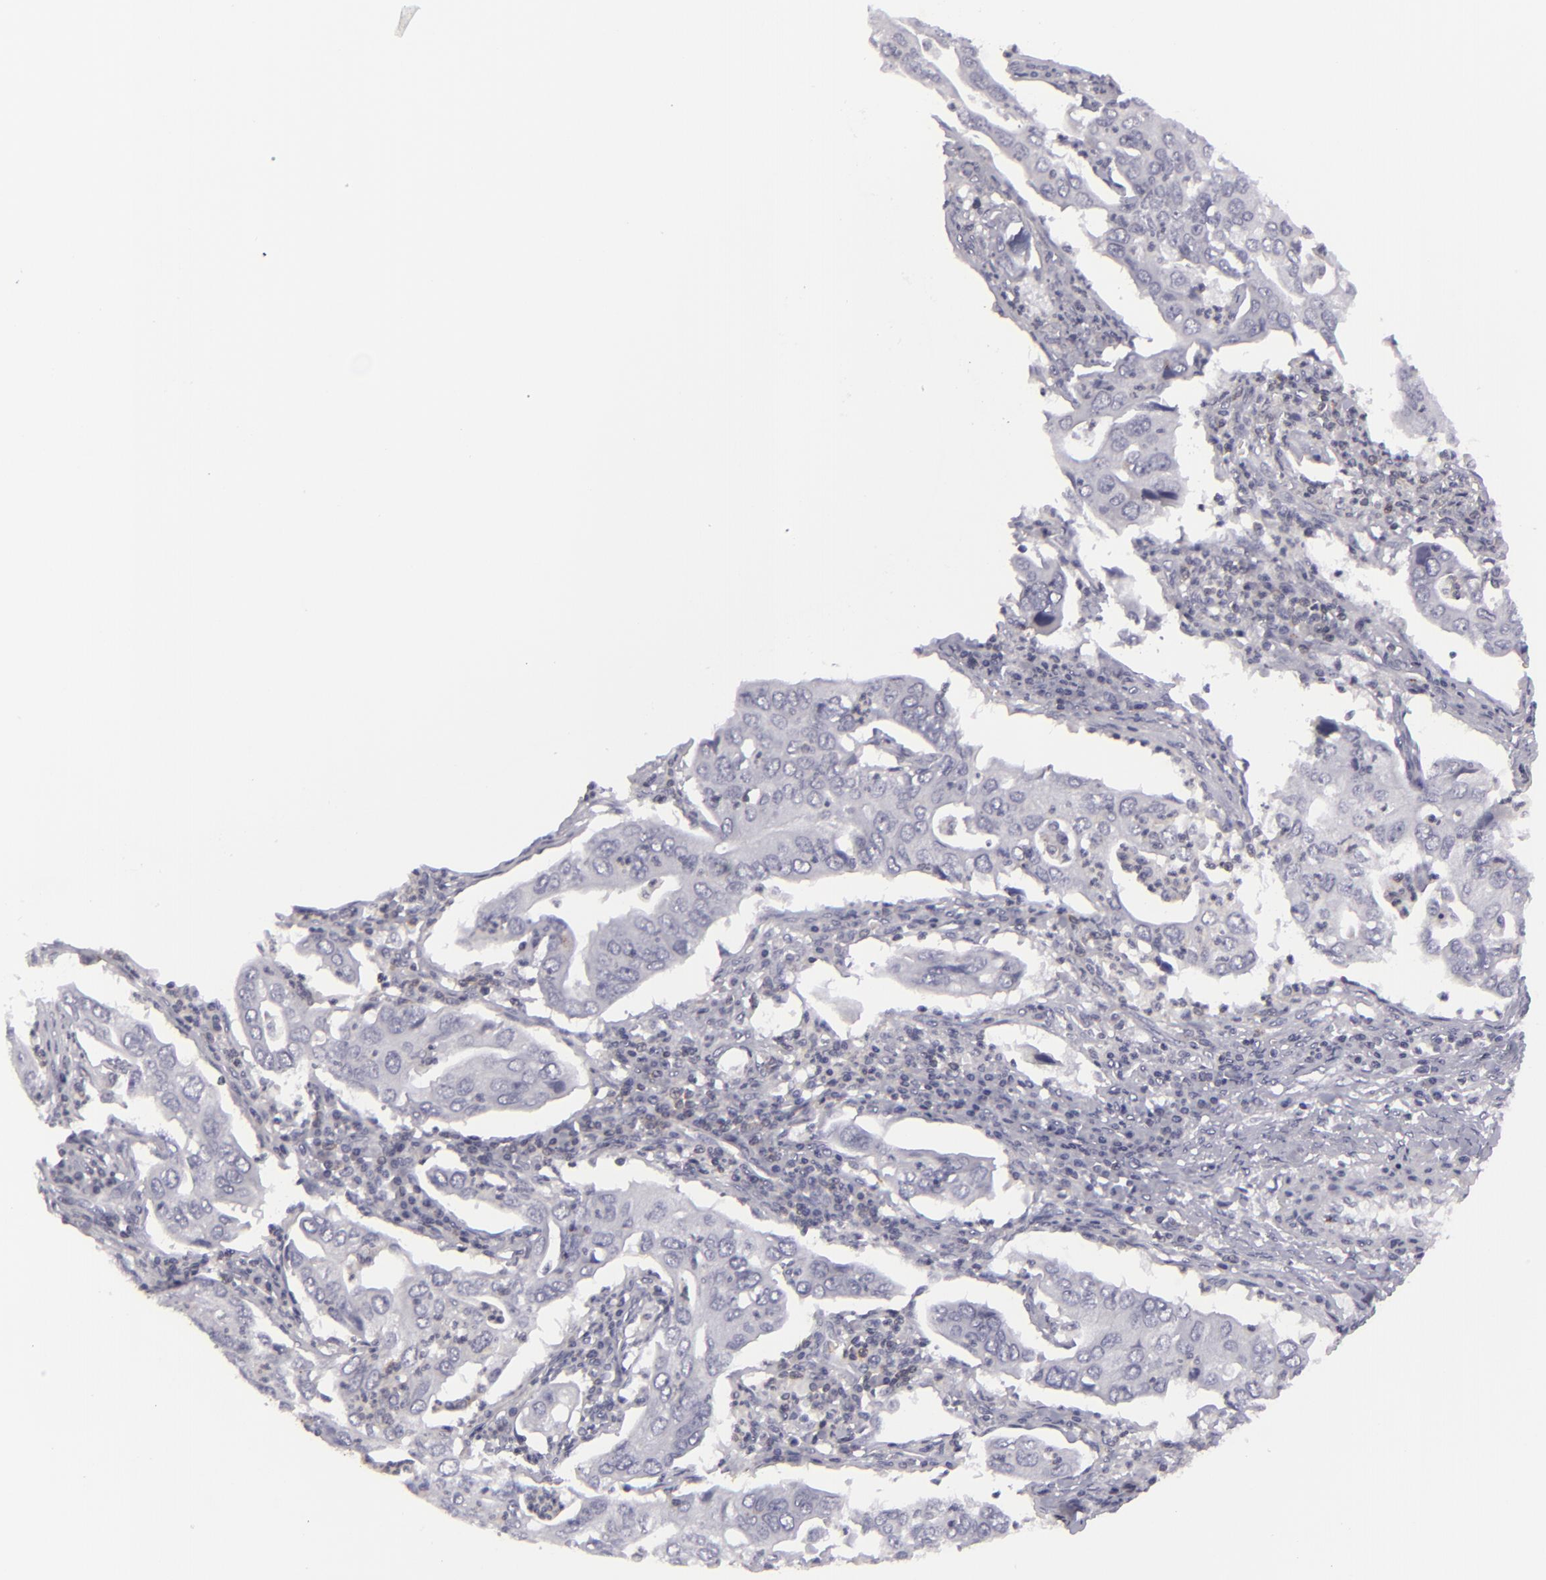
{"staining": {"intensity": "negative", "quantity": "none", "location": "none"}, "tissue": "lung cancer", "cell_type": "Tumor cells", "image_type": "cancer", "snomed": [{"axis": "morphology", "description": "Adenocarcinoma, NOS"}, {"axis": "topography", "description": "Lung"}], "caption": "DAB immunohistochemical staining of human lung adenocarcinoma exhibits no significant positivity in tumor cells.", "gene": "KCNAB2", "patient": {"sex": "male", "age": 48}}